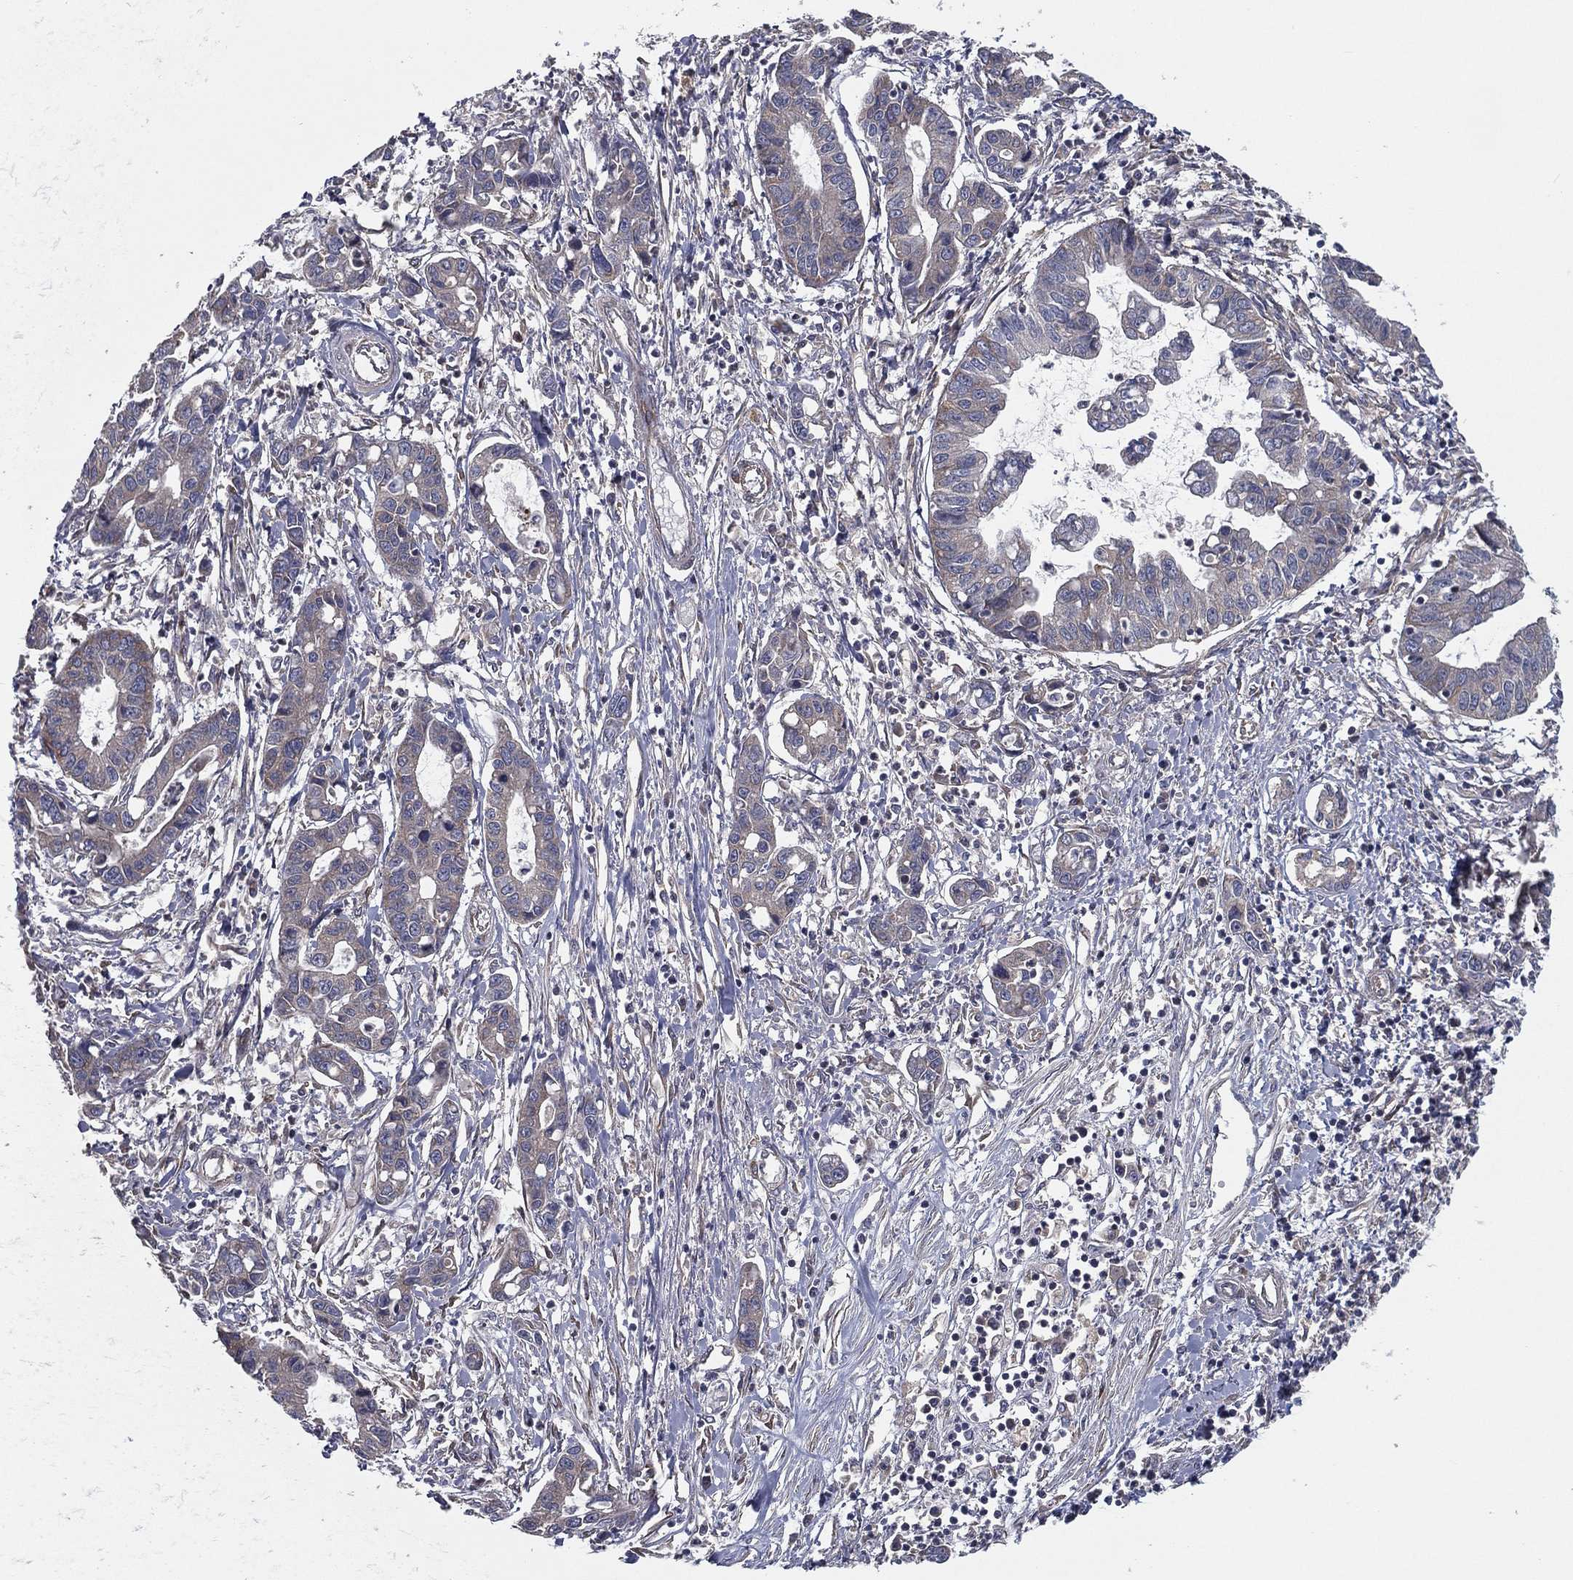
{"staining": {"intensity": "negative", "quantity": "none", "location": "none"}, "tissue": "liver cancer", "cell_type": "Tumor cells", "image_type": "cancer", "snomed": [{"axis": "morphology", "description": "Cholangiocarcinoma"}, {"axis": "topography", "description": "Liver"}], "caption": "The image displays no significant expression in tumor cells of liver cancer.", "gene": "EIF2B5", "patient": {"sex": "male", "age": 58}}